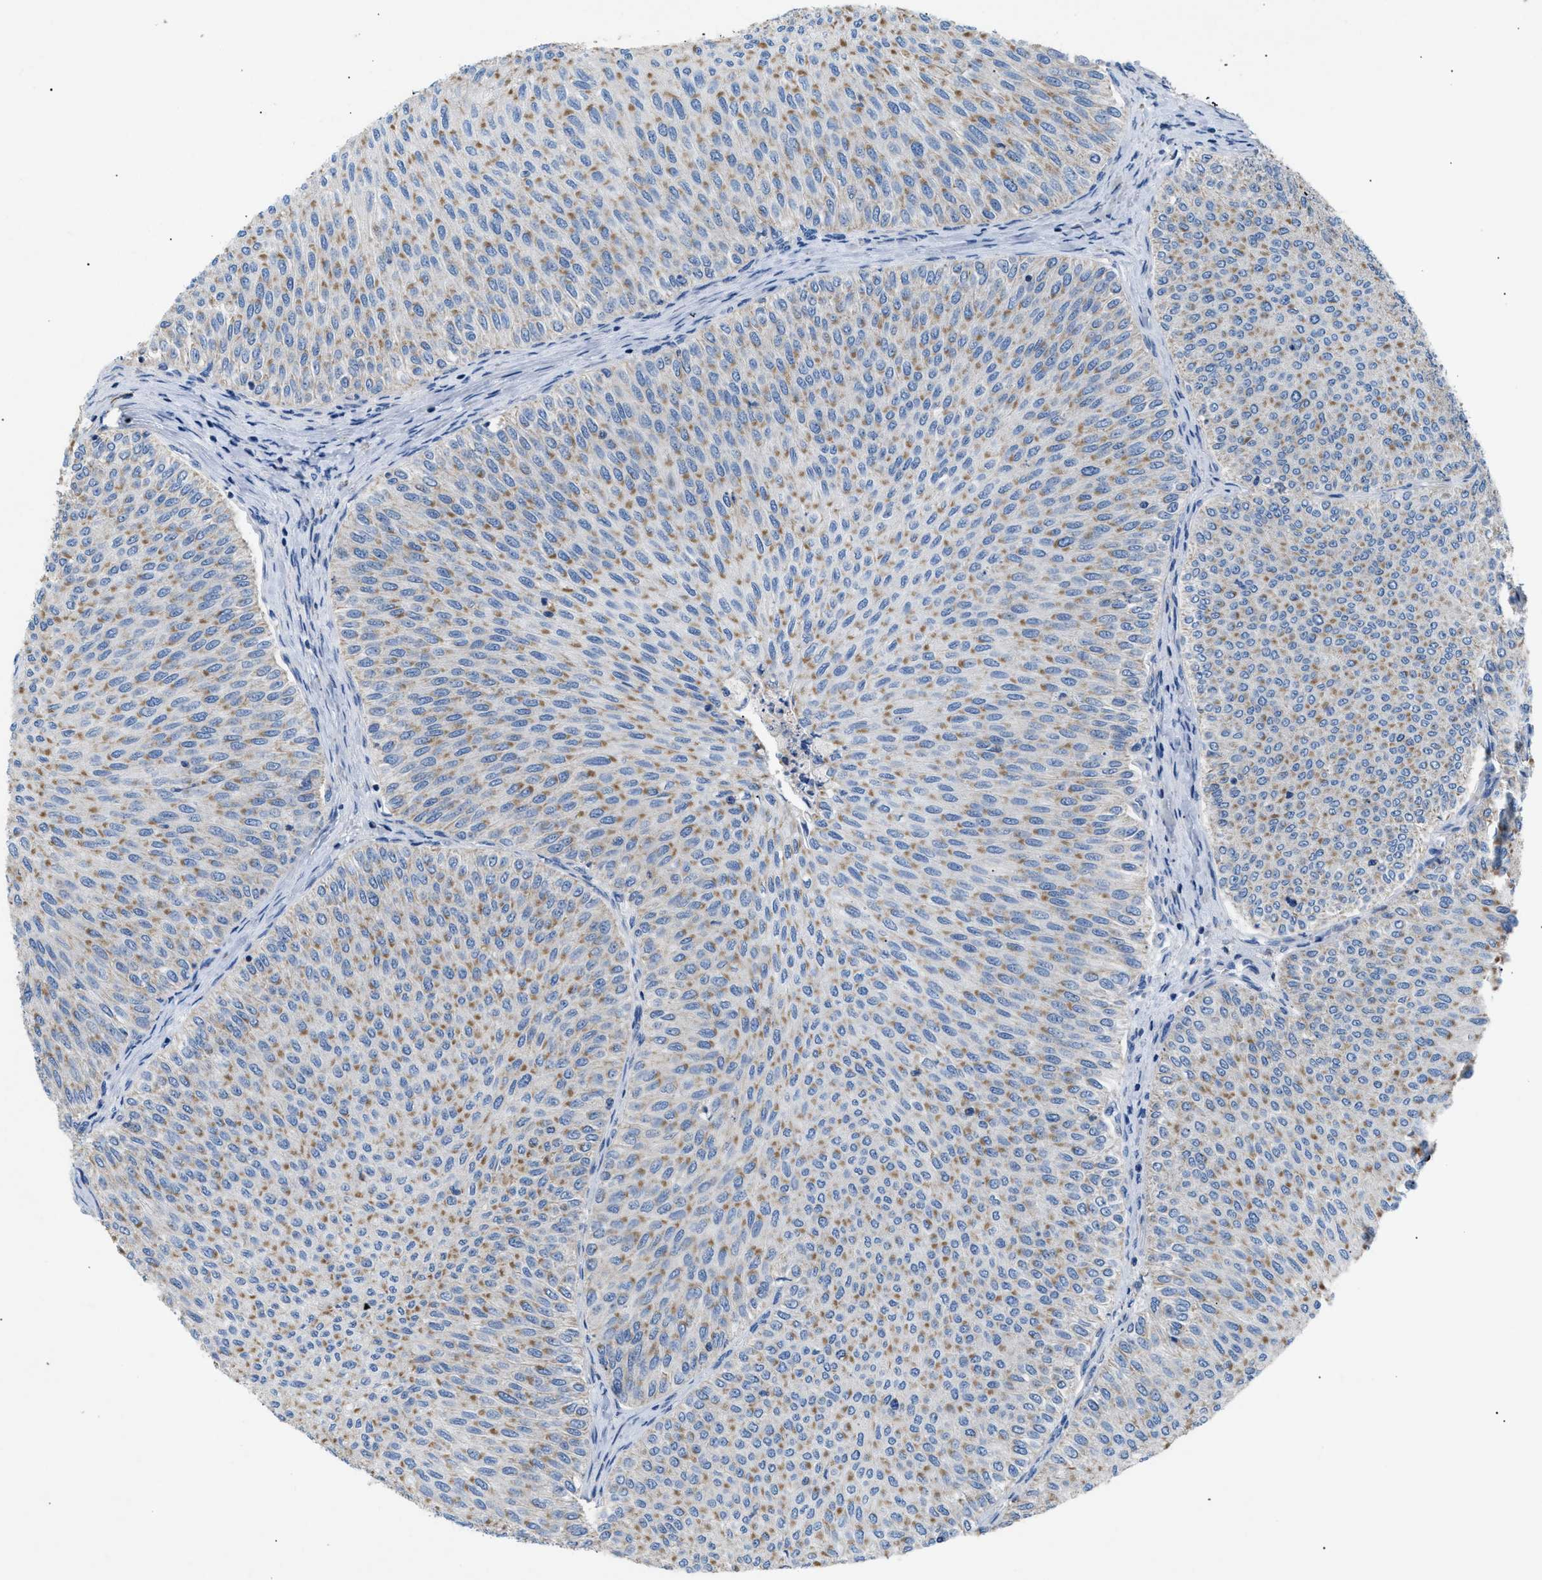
{"staining": {"intensity": "moderate", "quantity": "25%-75%", "location": "cytoplasmic/membranous"}, "tissue": "urothelial cancer", "cell_type": "Tumor cells", "image_type": "cancer", "snomed": [{"axis": "morphology", "description": "Urothelial carcinoma, Low grade"}, {"axis": "topography", "description": "Urinary bladder"}], "caption": "IHC of human low-grade urothelial carcinoma reveals medium levels of moderate cytoplasmic/membranous expression in approximately 25%-75% of tumor cells. Using DAB (brown) and hematoxylin (blue) stains, captured at high magnification using brightfield microscopy.", "gene": "ILDR1", "patient": {"sex": "male", "age": 78}}